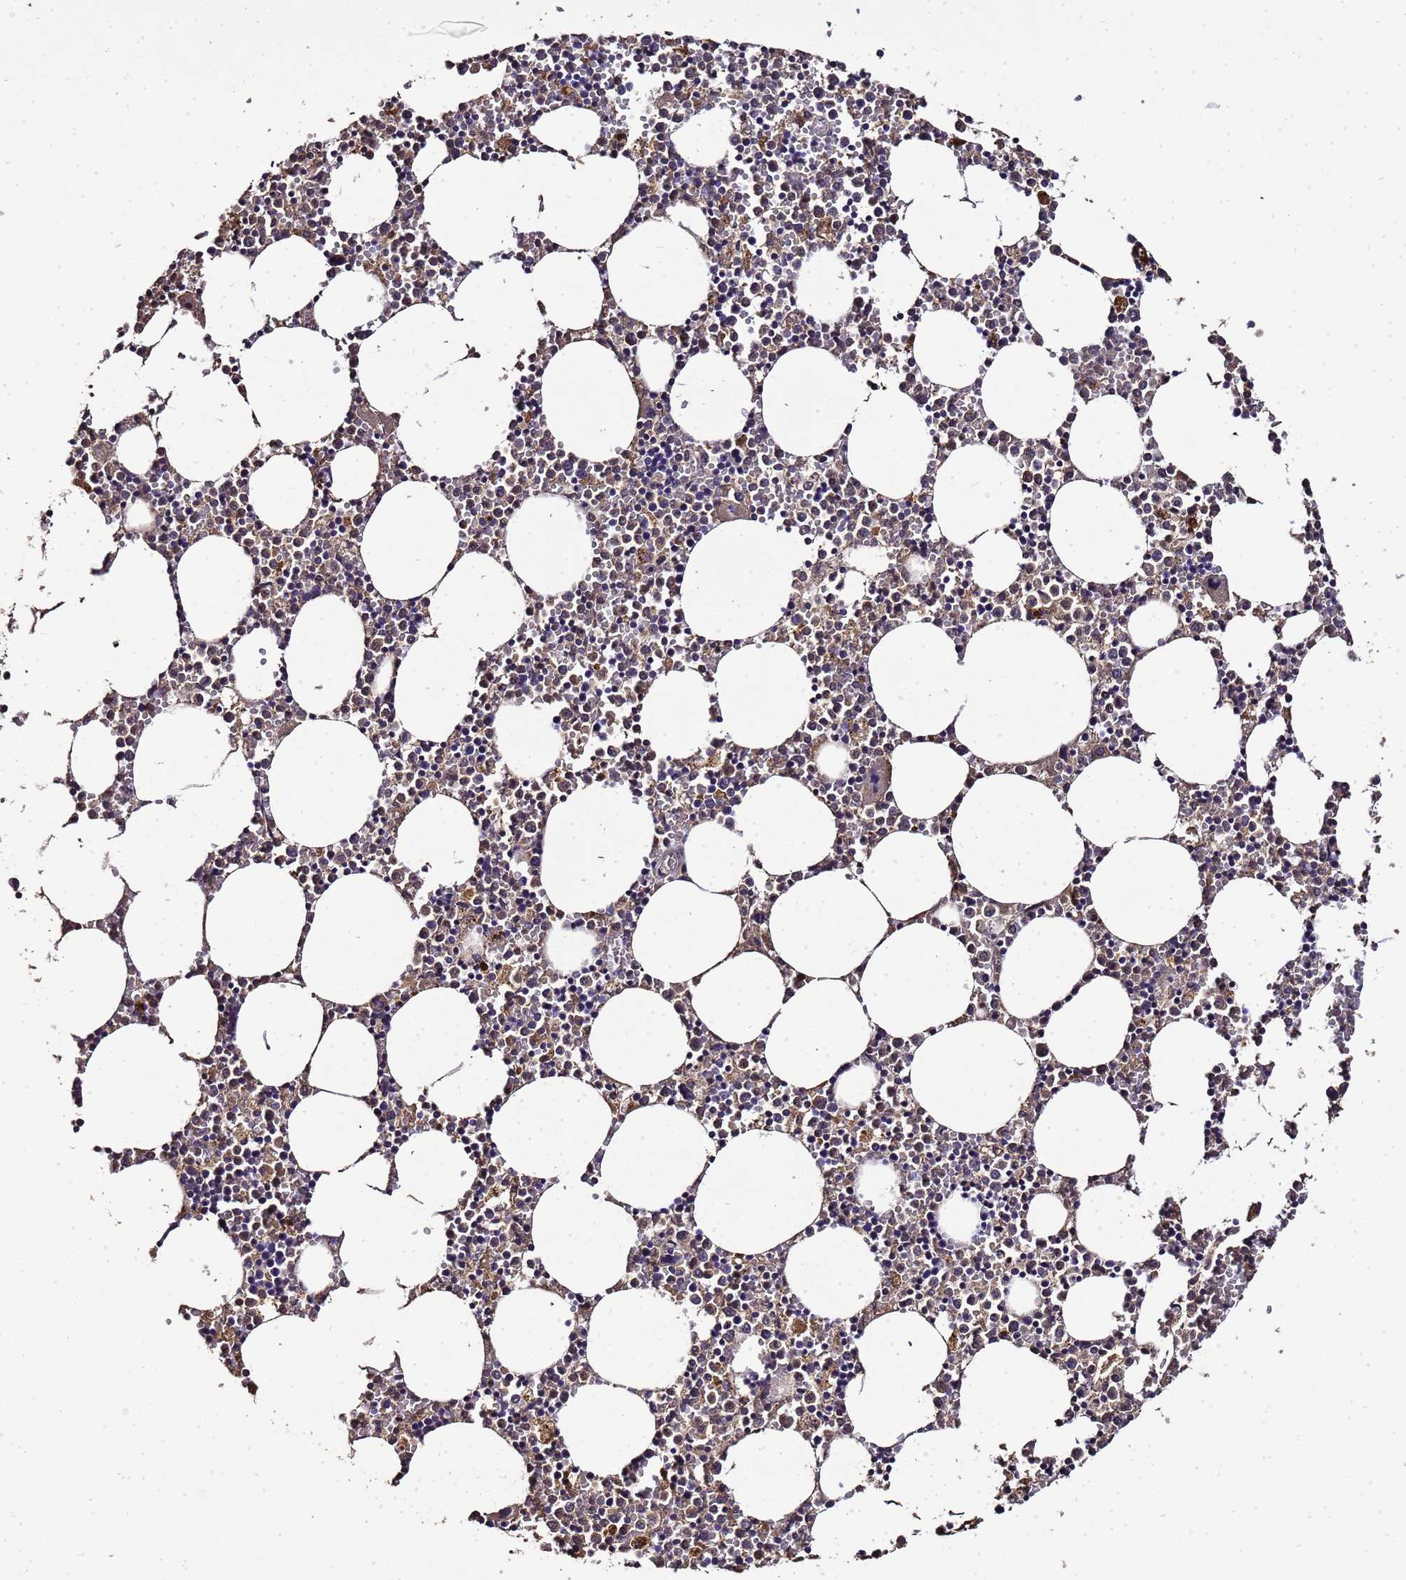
{"staining": {"intensity": "moderate", "quantity": "25%-75%", "location": "cytoplasmic/membranous"}, "tissue": "bone marrow", "cell_type": "Hematopoietic cells", "image_type": "normal", "snomed": [{"axis": "morphology", "description": "Normal tissue, NOS"}, {"axis": "topography", "description": "Bone marrow"}], "caption": "Immunohistochemistry of normal bone marrow reveals medium levels of moderate cytoplasmic/membranous positivity in approximately 25%-75% of hematopoietic cells. (IHC, brightfield microscopy, high magnification).", "gene": "LGI4", "patient": {"sex": "female", "age": 64}}